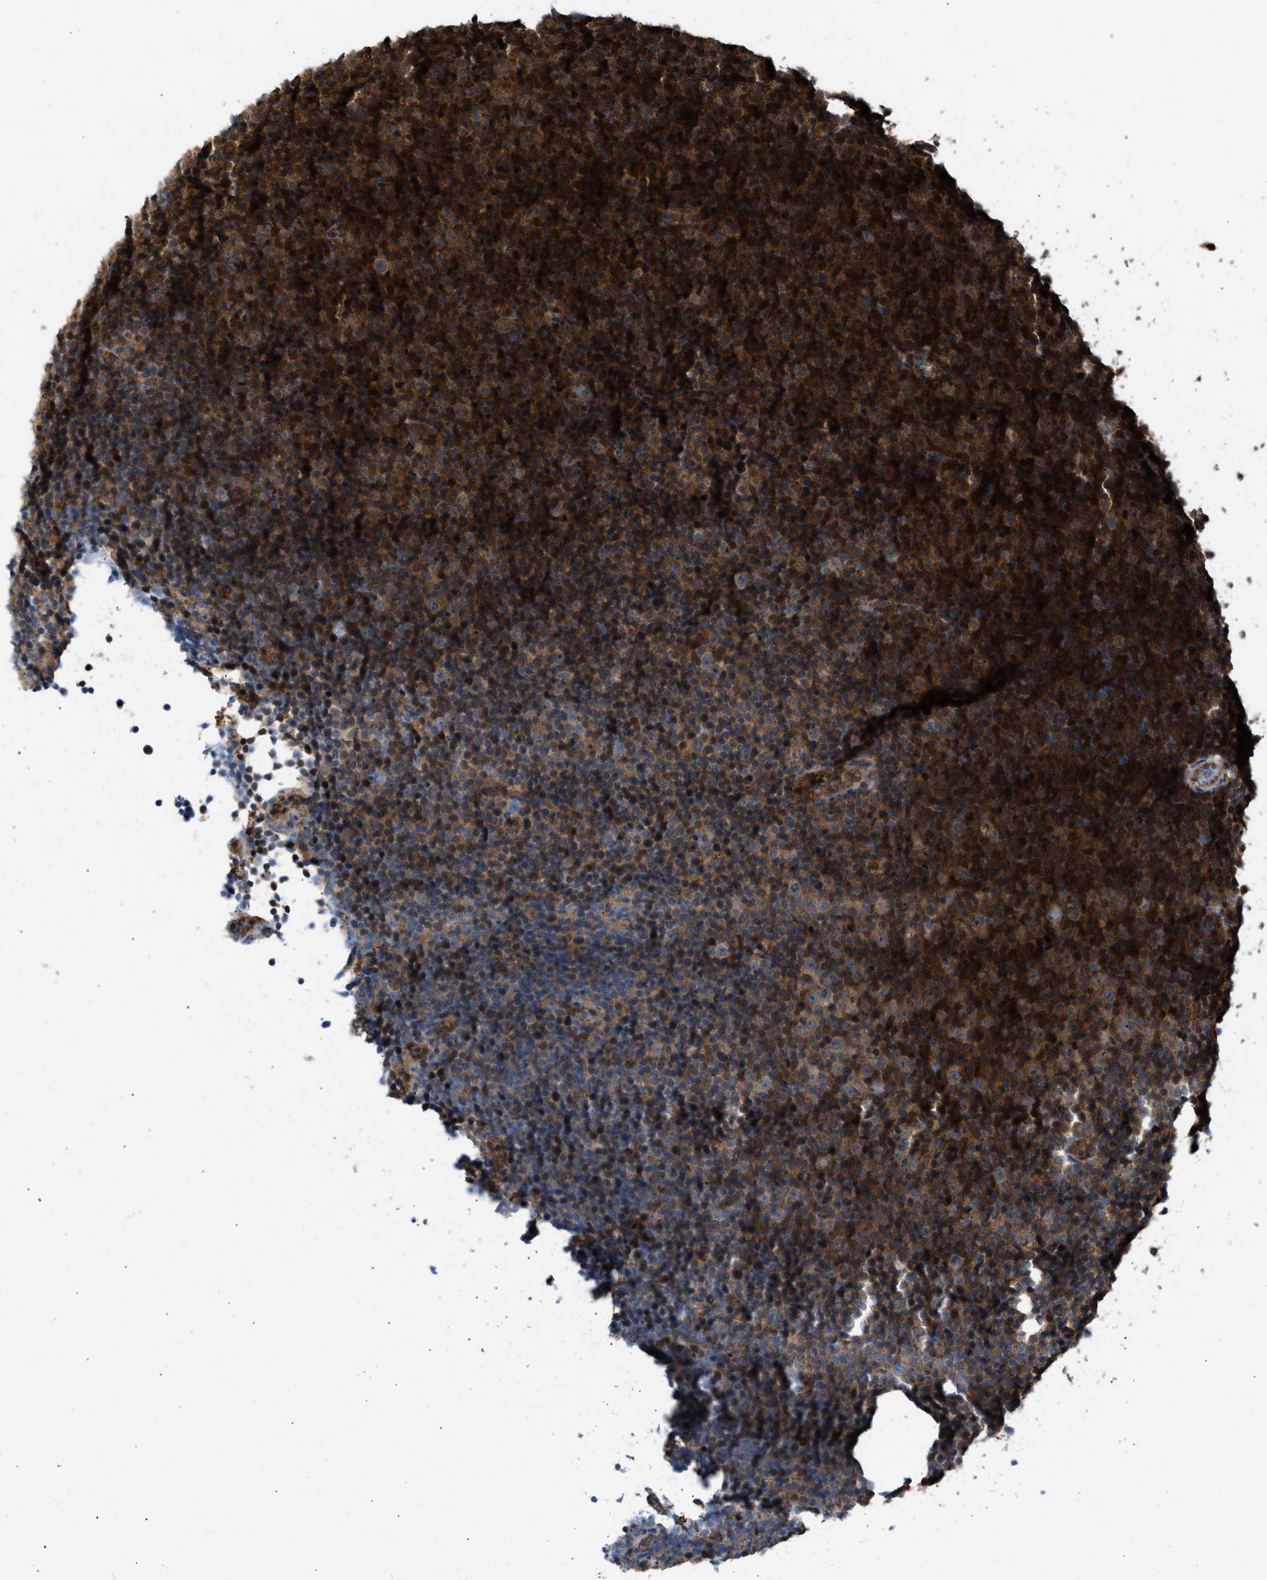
{"staining": {"intensity": "moderate", "quantity": ">75%", "location": "cytoplasmic/membranous"}, "tissue": "lymphoma", "cell_type": "Tumor cells", "image_type": "cancer", "snomed": [{"axis": "morphology", "description": "Malignant lymphoma, non-Hodgkin's type, Low grade"}, {"axis": "topography", "description": "Lymph node"}], "caption": "This photomicrograph displays IHC staining of lymphoma, with medium moderate cytoplasmic/membranous positivity in approximately >75% of tumor cells.", "gene": "TPK1", "patient": {"sex": "female", "age": 67}}